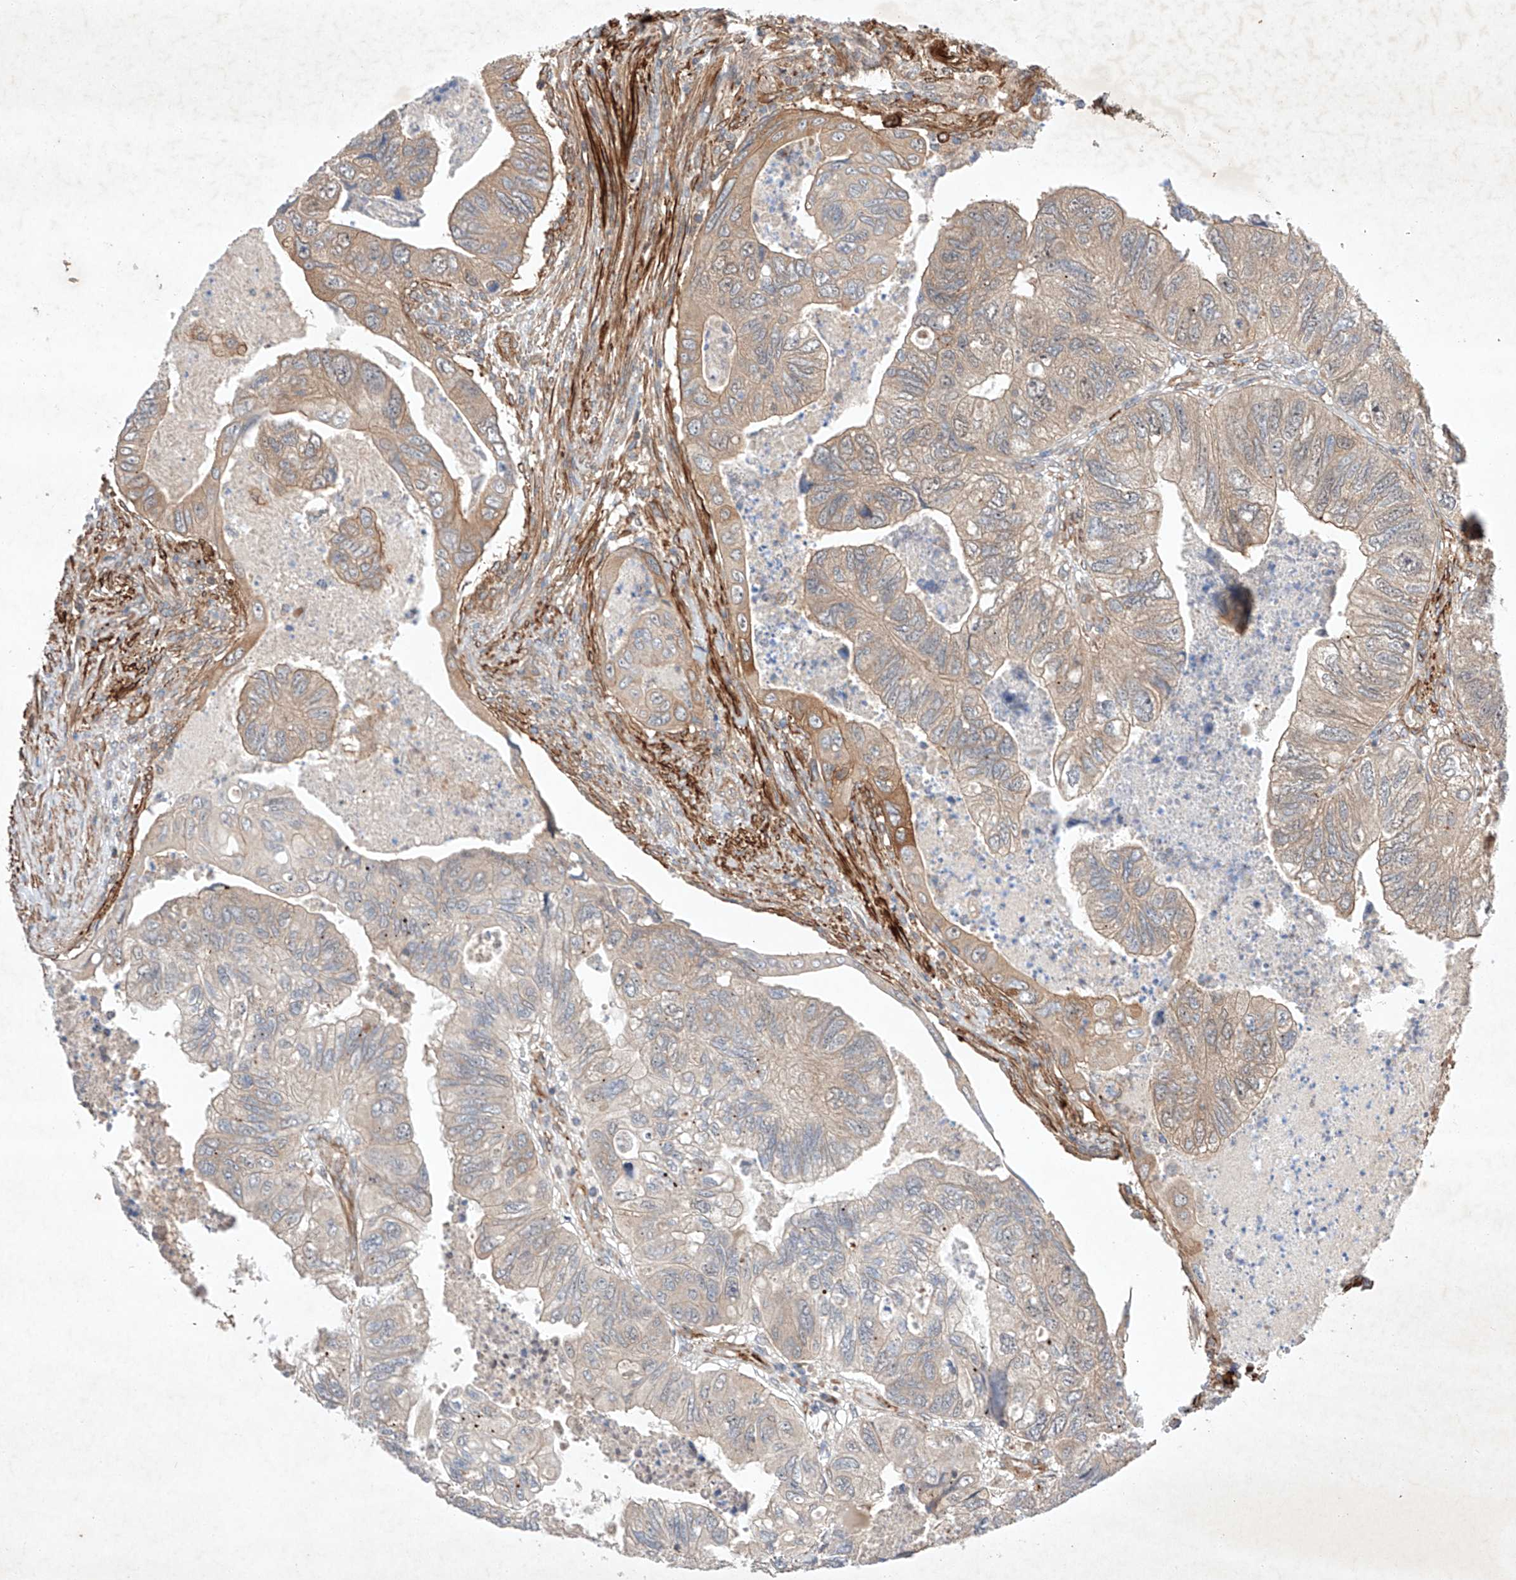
{"staining": {"intensity": "weak", "quantity": "25%-75%", "location": "cytoplasmic/membranous"}, "tissue": "colorectal cancer", "cell_type": "Tumor cells", "image_type": "cancer", "snomed": [{"axis": "morphology", "description": "Adenocarcinoma, NOS"}, {"axis": "topography", "description": "Rectum"}], "caption": "Immunohistochemistry image of neoplastic tissue: human colorectal cancer stained using immunohistochemistry (IHC) exhibits low levels of weak protein expression localized specifically in the cytoplasmic/membranous of tumor cells, appearing as a cytoplasmic/membranous brown color.", "gene": "ARHGAP33", "patient": {"sex": "male", "age": 63}}